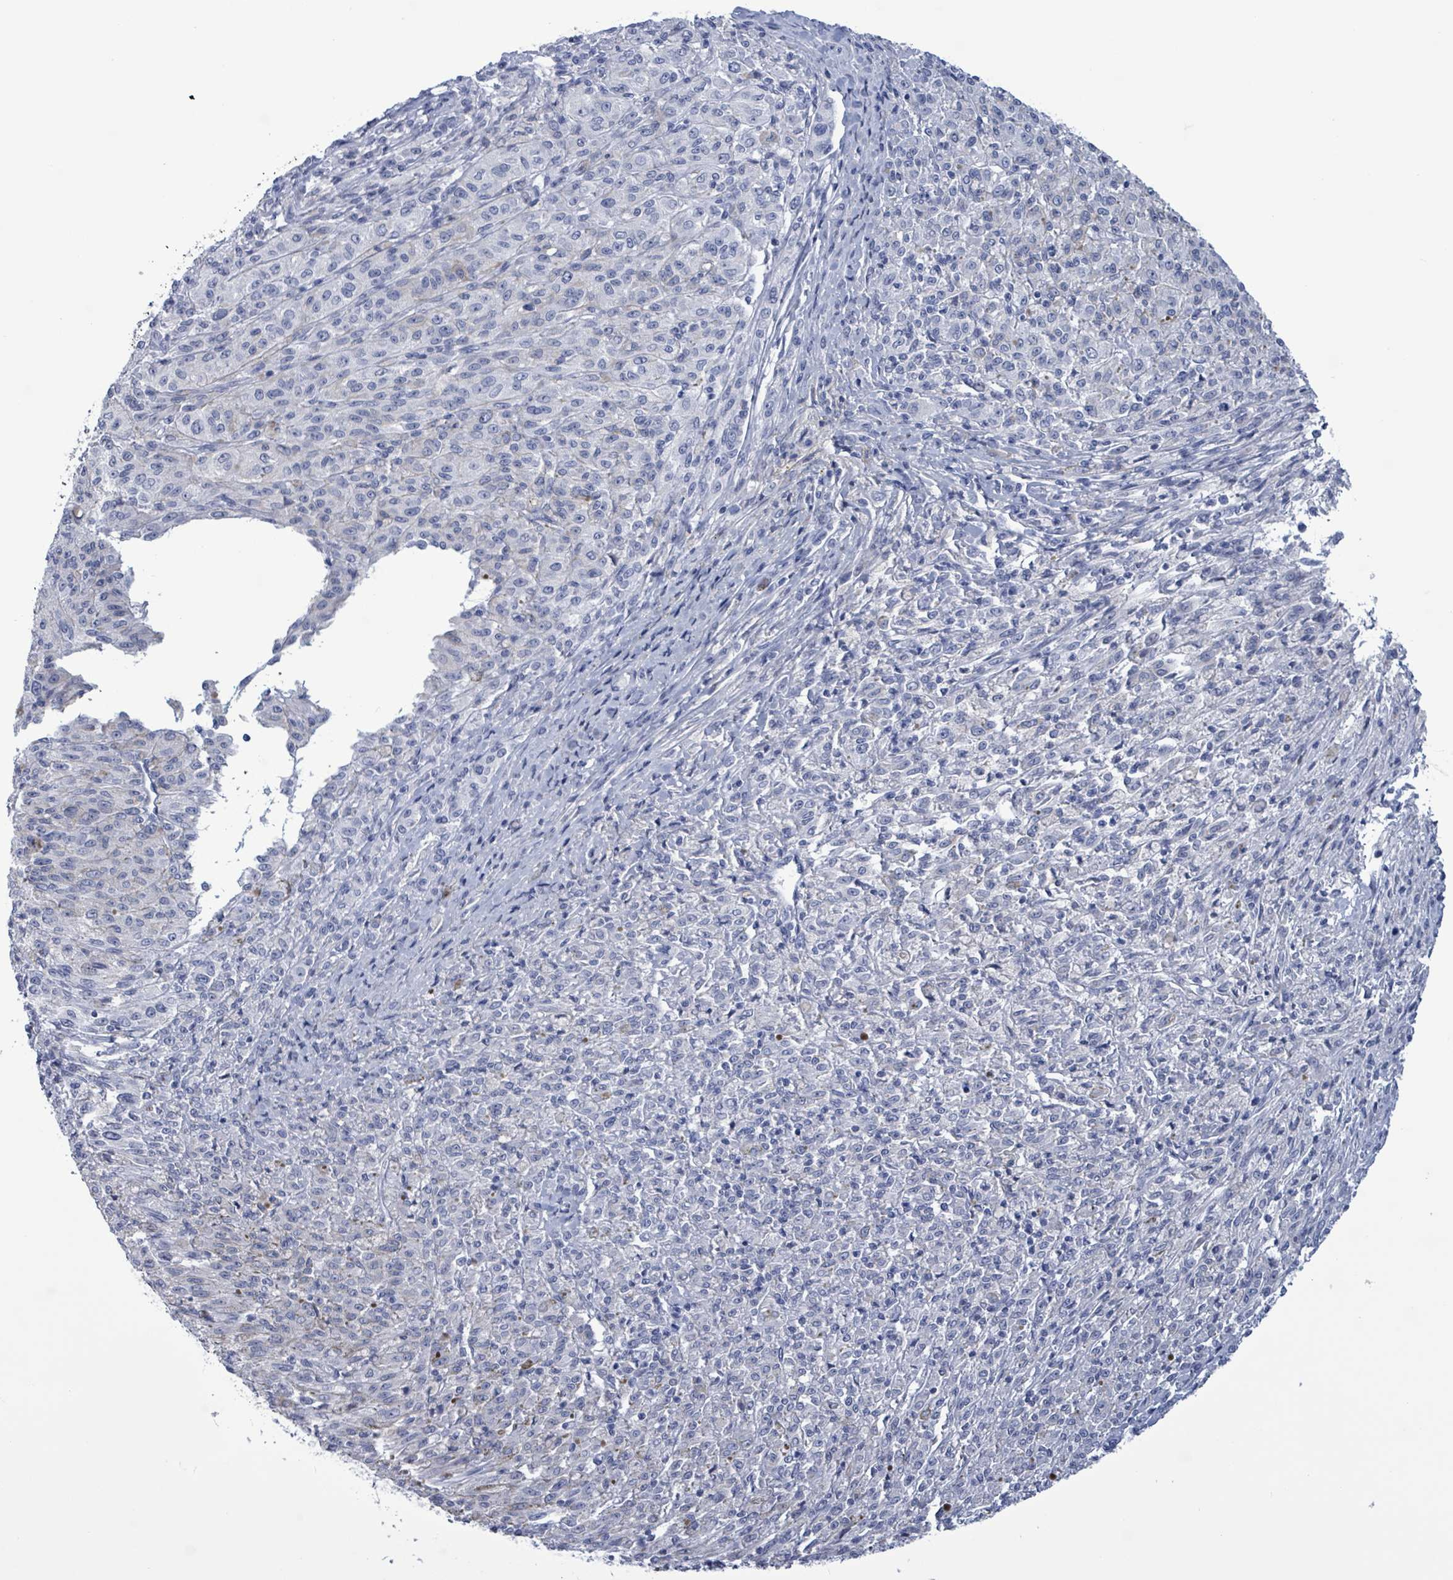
{"staining": {"intensity": "negative", "quantity": "none", "location": "none"}, "tissue": "melanoma", "cell_type": "Tumor cells", "image_type": "cancer", "snomed": [{"axis": "morphology", "description": "Malignant melanoma, NOS"}, {"axis": "topography", "description": "Skin"}], "caption": "This is a photomicrograph of immunohistochemistry staining of melanoma, which shows no expression in tumor cells.", "gene": "NKX2-1", "patient": {"sex": "female", "age": 52}}